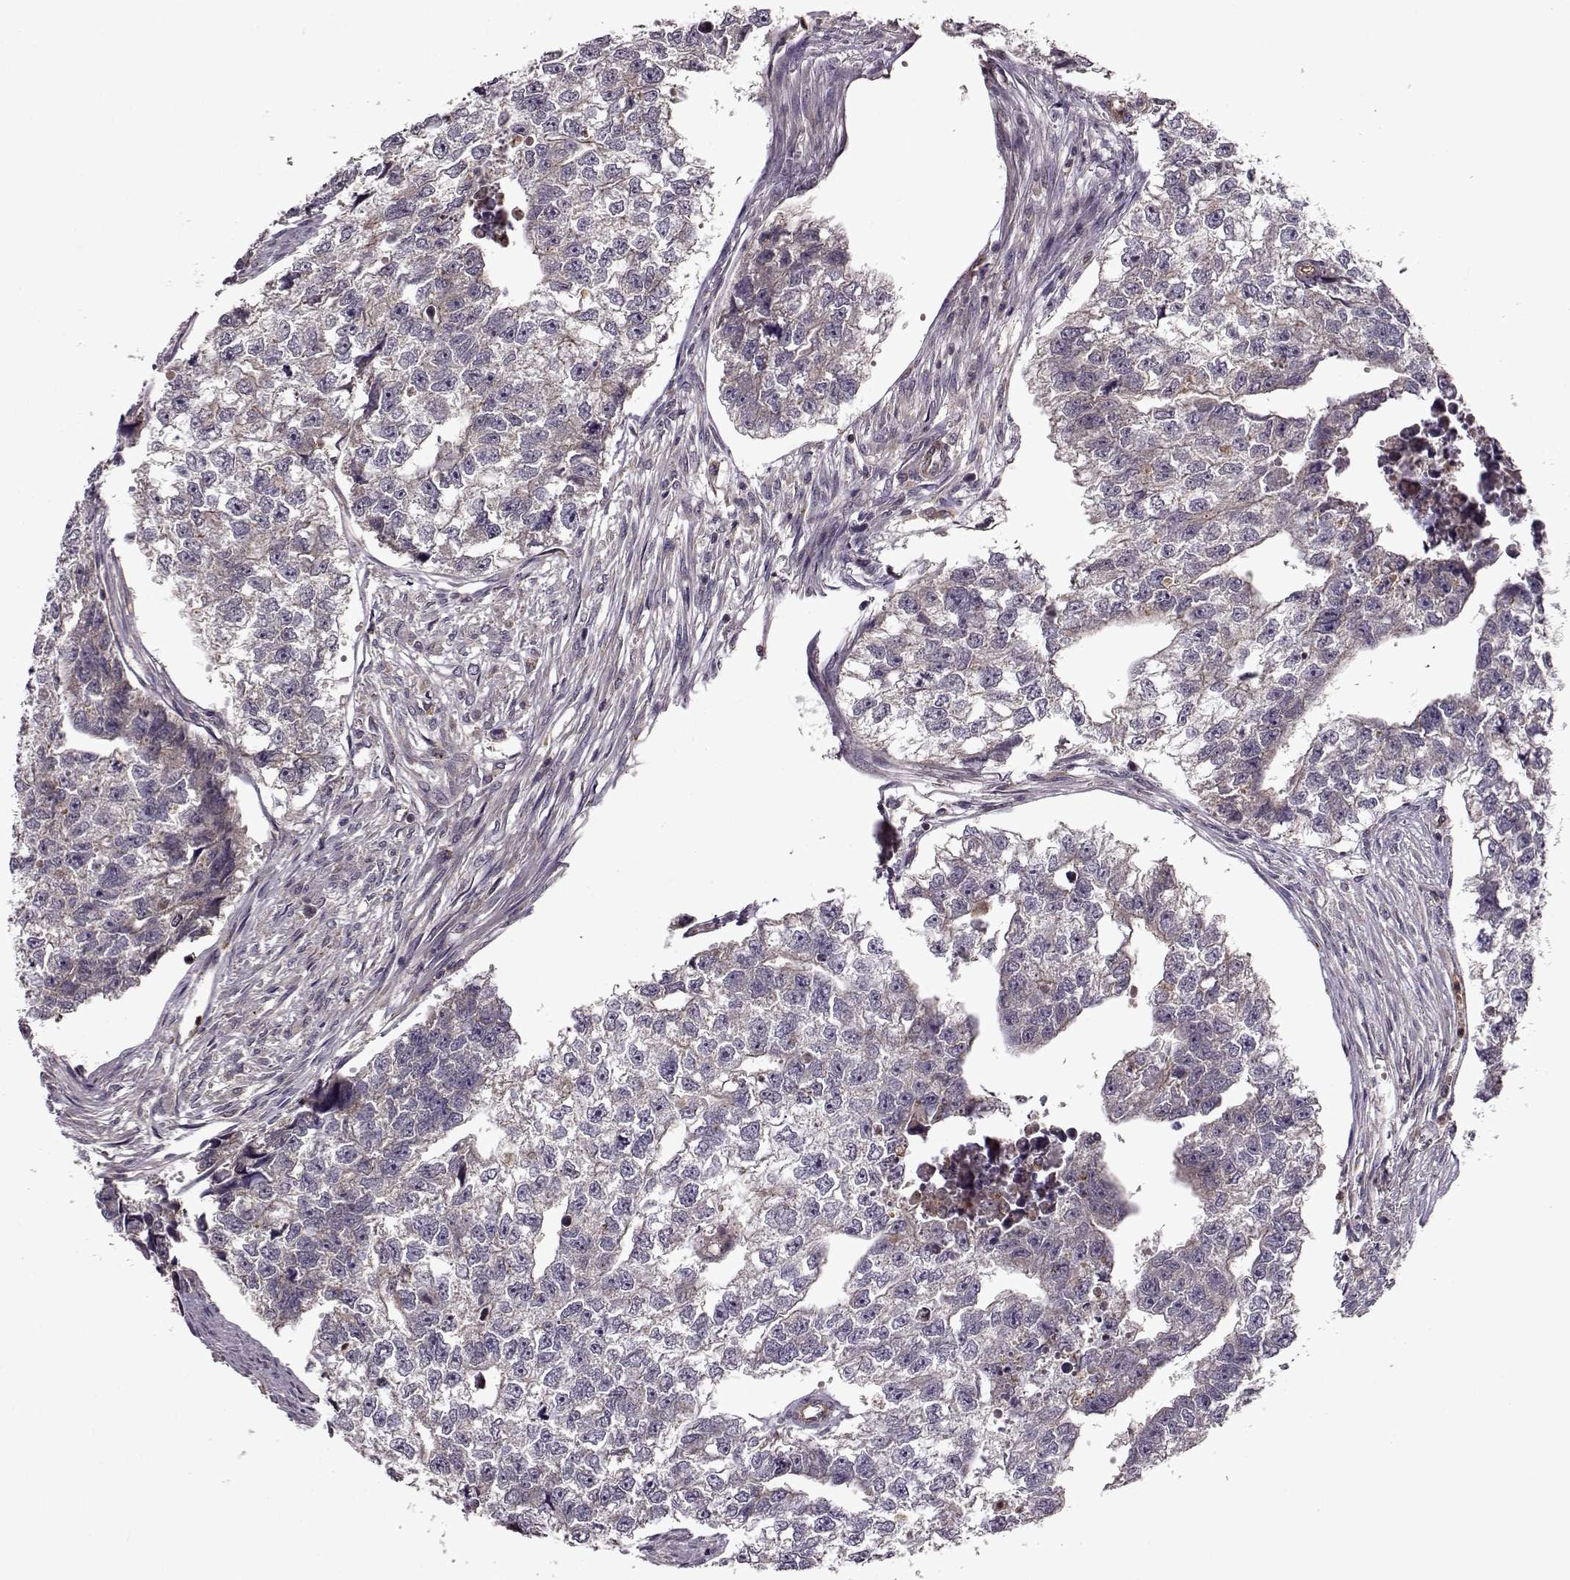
{"staining": {"intensity": "negative", "quantity": "none", "location": "none"}, "tissue": "testis cancer", "cell_type": "Tumor cells", "image_type": "cancer", "snomed": [{"axis": "morphology", "description": "Carcinoma, Embryonal, NOS"}, {"axis": "morphology", "description": "Teratoma, malignant, NOS"}, {"axis": "topography", "description": "Testis"}], "caption": "DAB immunohistochemical staining of human testis cancer (embryonal carcinoma) exhibits no significant positivity in tumor cells. (DAB (3,3'-diaminobenzidine) immunohistochemistry (IHC), high magnification).", "gene": "IFRD2", "patient": {"sex": "male", "age": 44}}